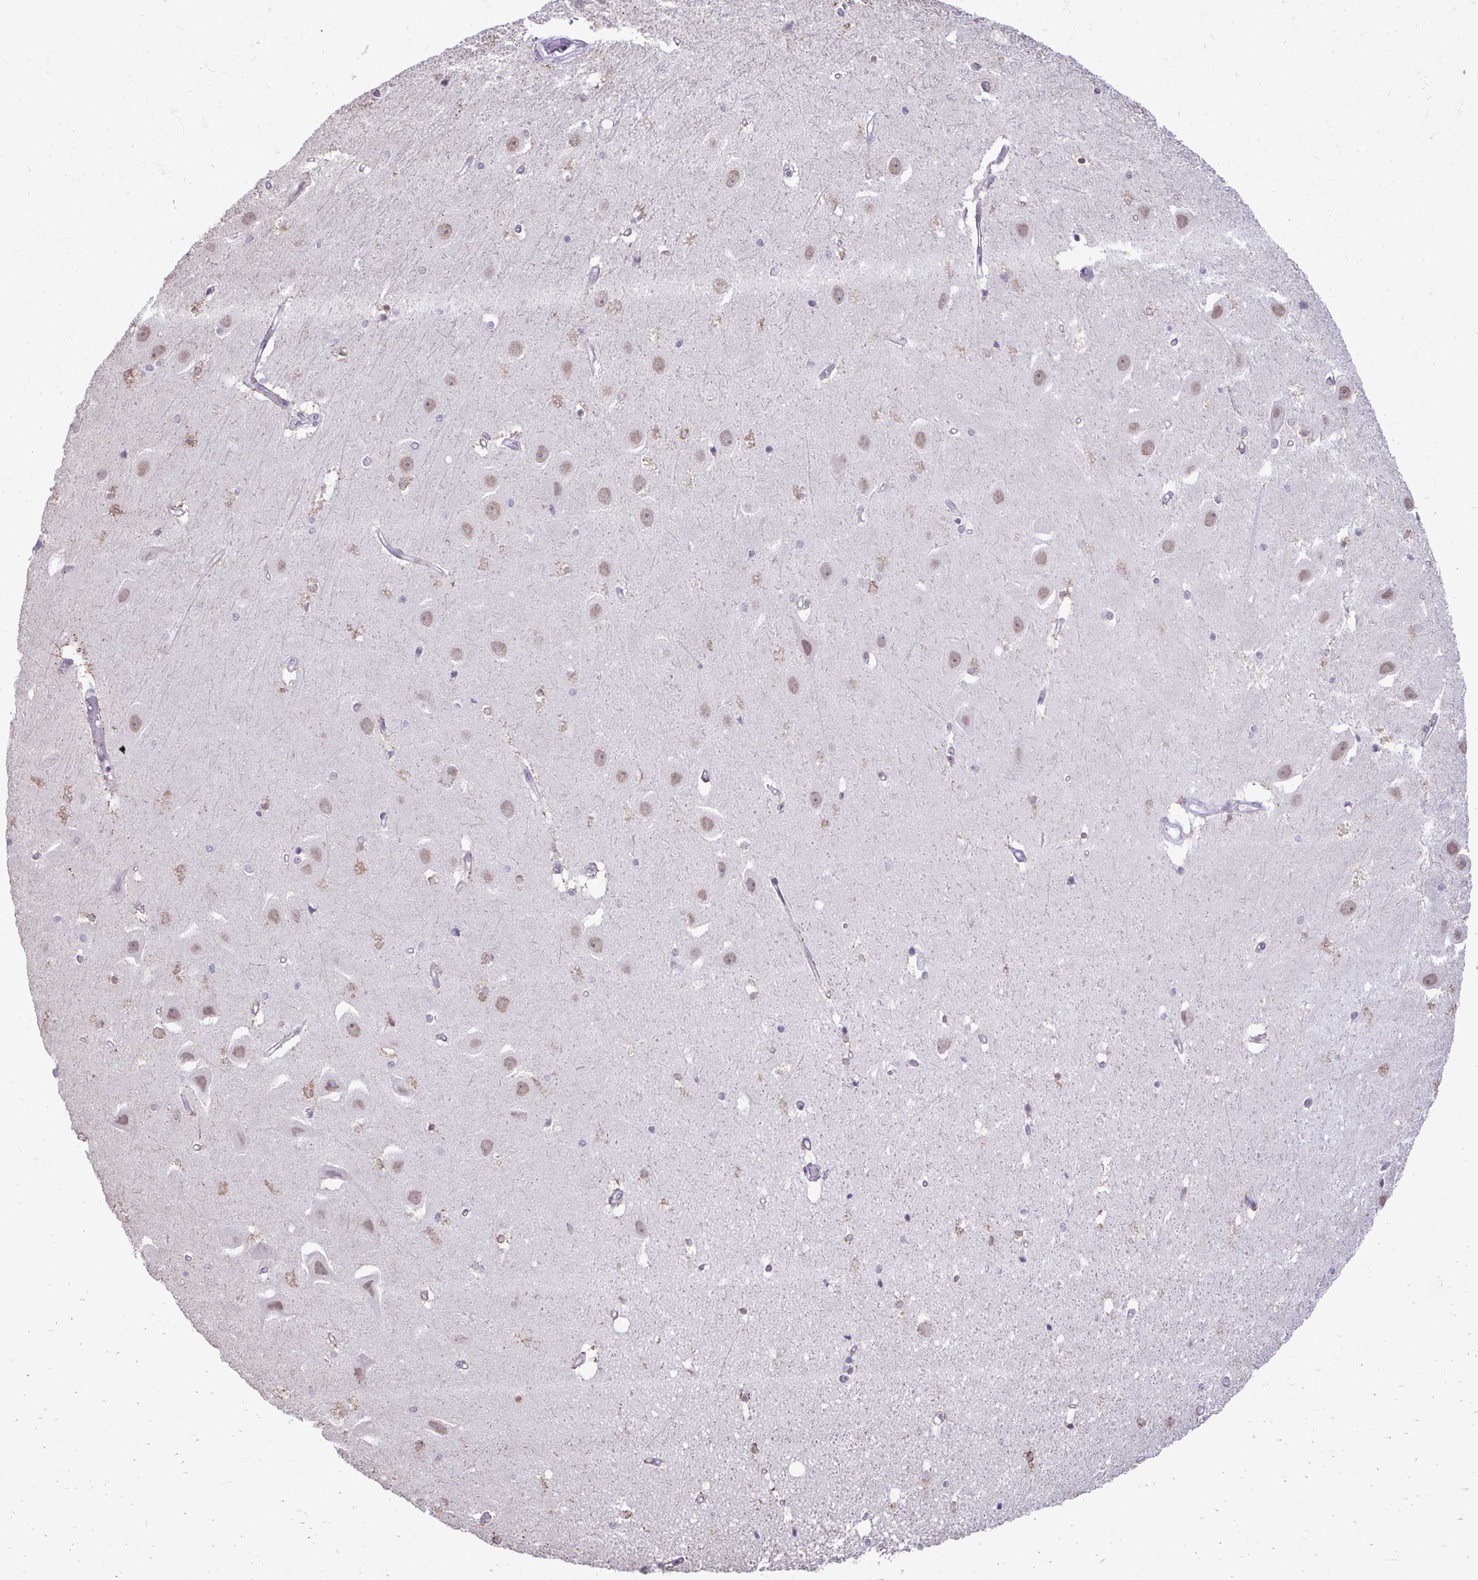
{"staining": {"intensity": "moderate", "quantity": "<25%", "location": "cytoplasmic/membranous,nuclear"}, "tissue": "hippocampus", "cell_type": "Glial cells", "image_type": "normal", "snomed": [{"axis": "morphology", "description": "Normal tissue, NOS"}, {"axis": "topography", "description": "Hippocampus"}], "caption": "Protein staining exhibits moderate cytoplasmic/membranous,nuclear positivity in about <25% of glial cells in benign hippocampus.", "gene": "NPPA", "patient": {"sex": "male", "age": 63}}